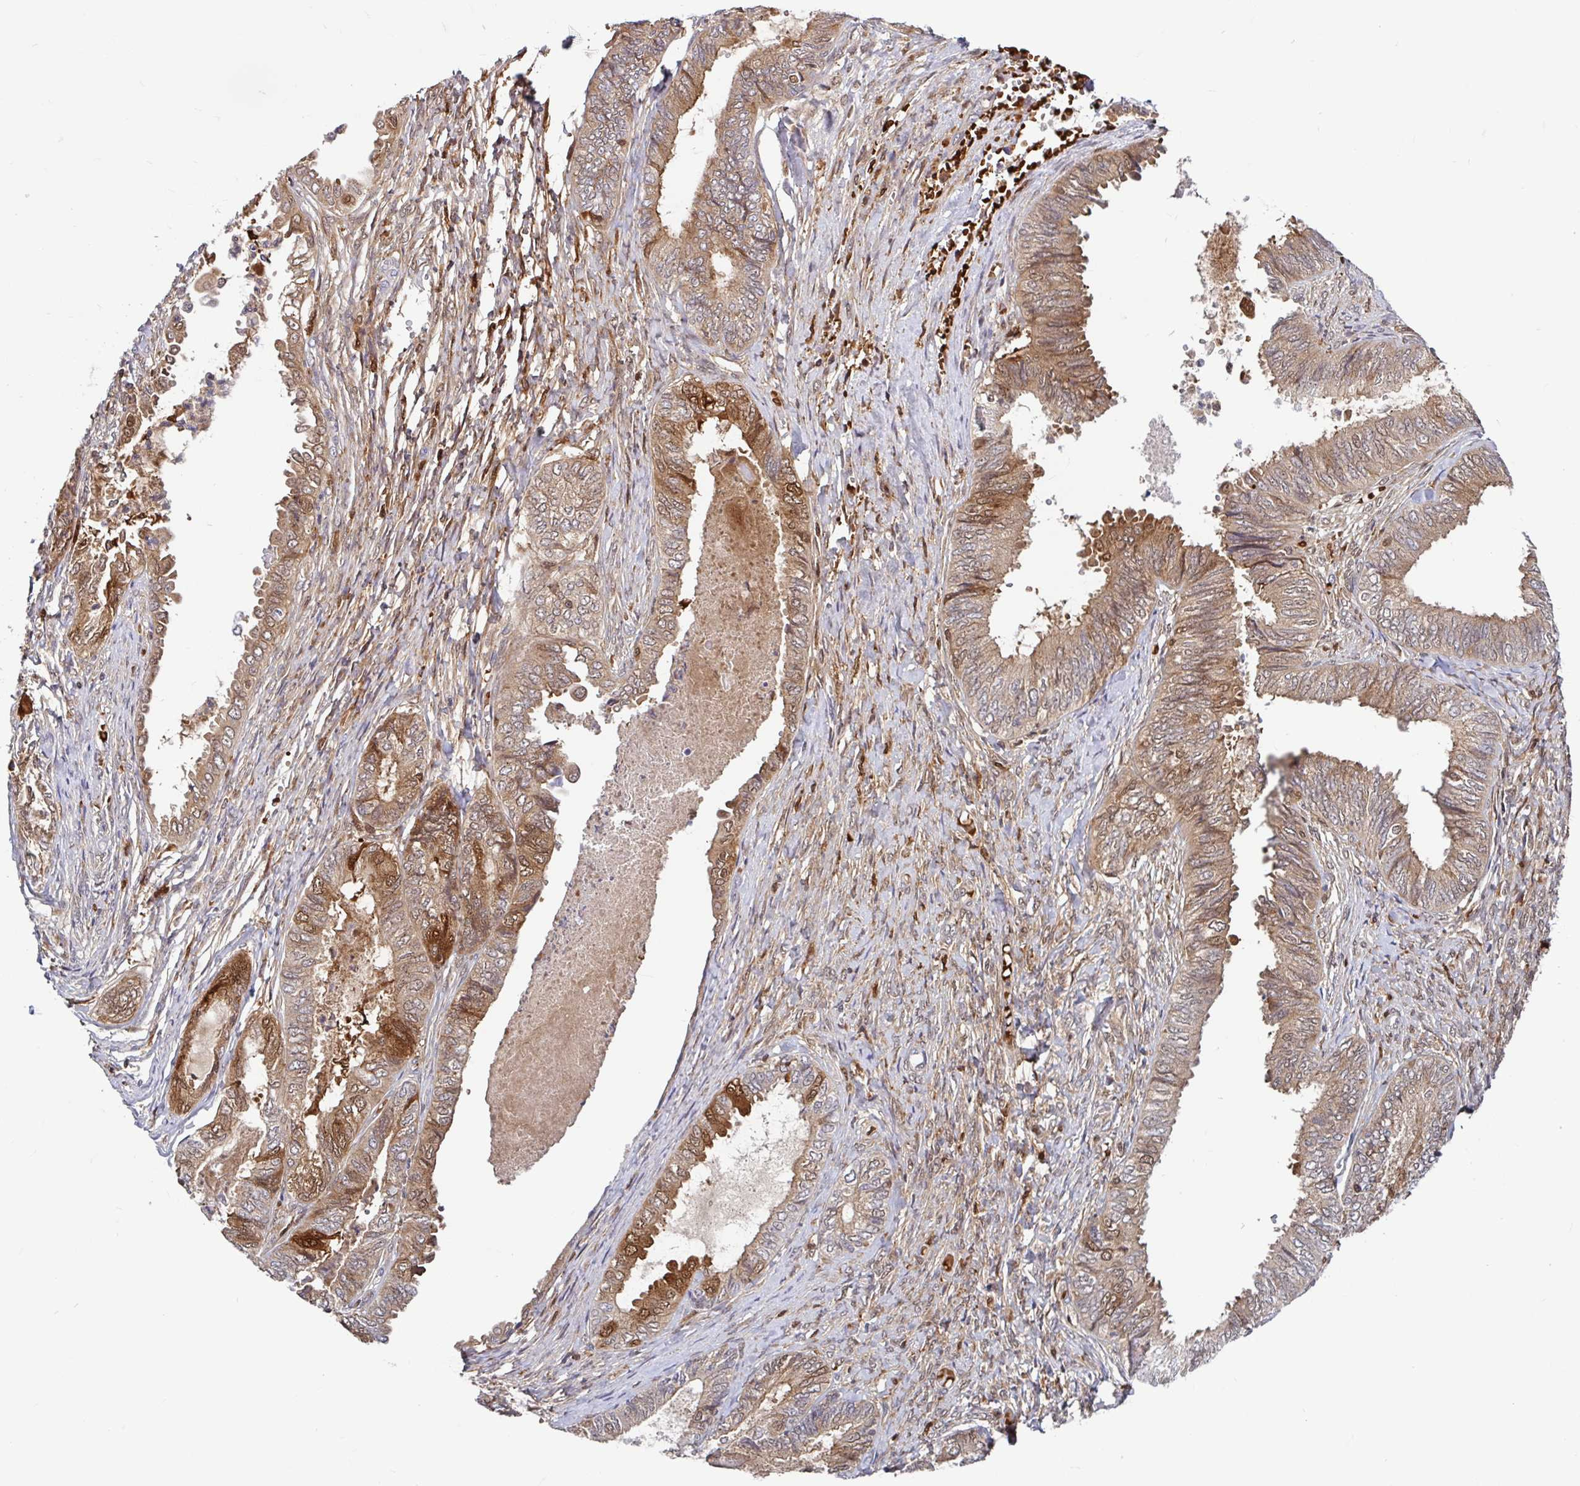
{"staining": {"intensity": "moderate", "quantity": "25%-75%", "location": "cytoplasmic/membranous,nuclear"}, "tissue": "ovarian cancer", "cell_type": "Tumor cells", "image_type": "cancer", "snomed": [{"axis": "morphology", "description": "Carcinoma, endometroid"}, {"axis": "topography", "description": "Ovary"}], "caption": "The micrograph reveals staining of ovarian cancer, revealing moderate cytoplasmic/membranous and nuclear protein expression (brown color) within tumor cells.", "gene": "BLVRA", "patient": {"sex": "female", "age": 70}}